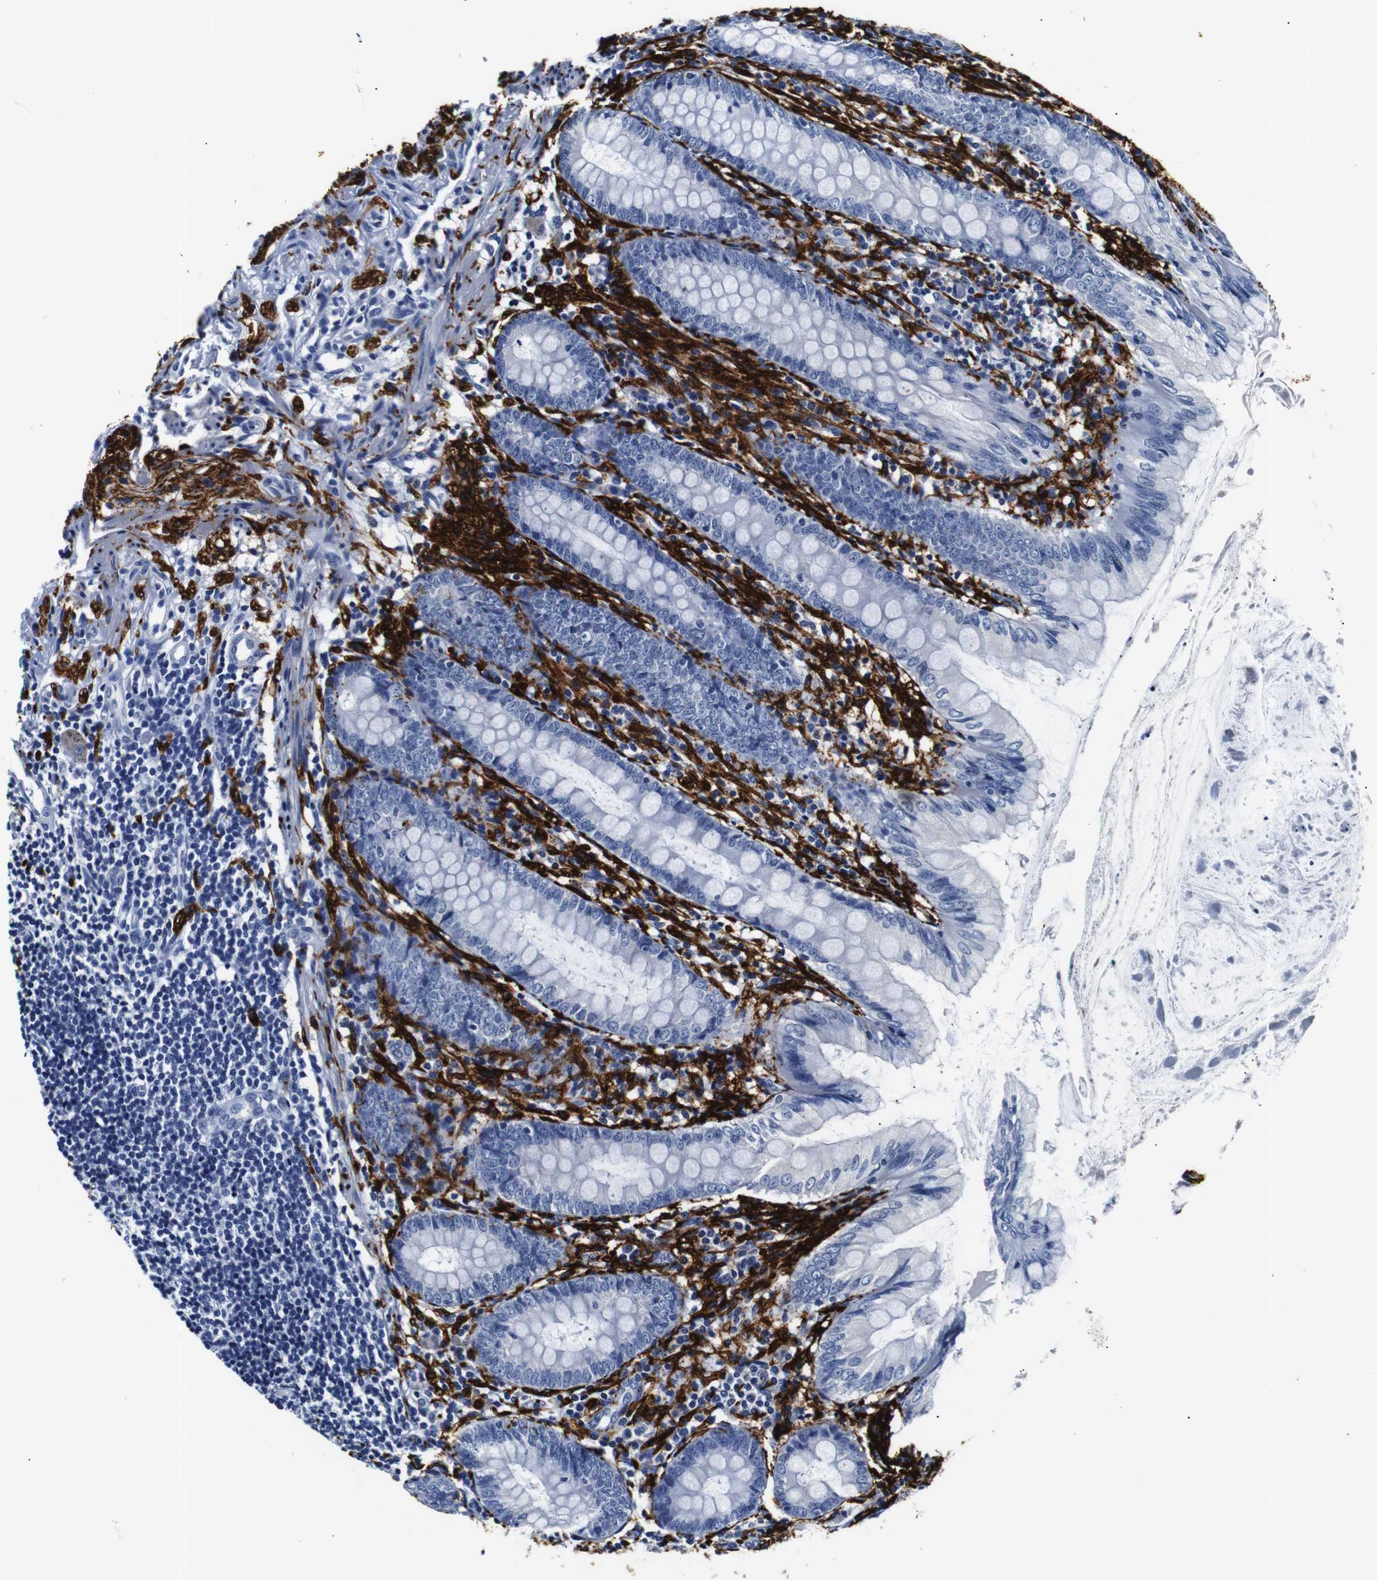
{"staining": {"intensity": "negative", "quantity": "none", "location": "none"}, "tissue": "appendix", "cell_type": "Glandular cells", "image_type": "normal", "snomed": [{"axis": "morphology", "description": "Normal tissue, NOS"}, {"axis": "topography", "description": "Appendix"}], "caption": "A micrograph of human appendix is negative for staining in glandular cells. The staining is performed using DAB (3,3'-diaminobenzidine) brown chromogen with nuclei counter-stained in using hematoxylin.", "gene": "GAP43", "patient": {"sex": "female", "age": 77}}